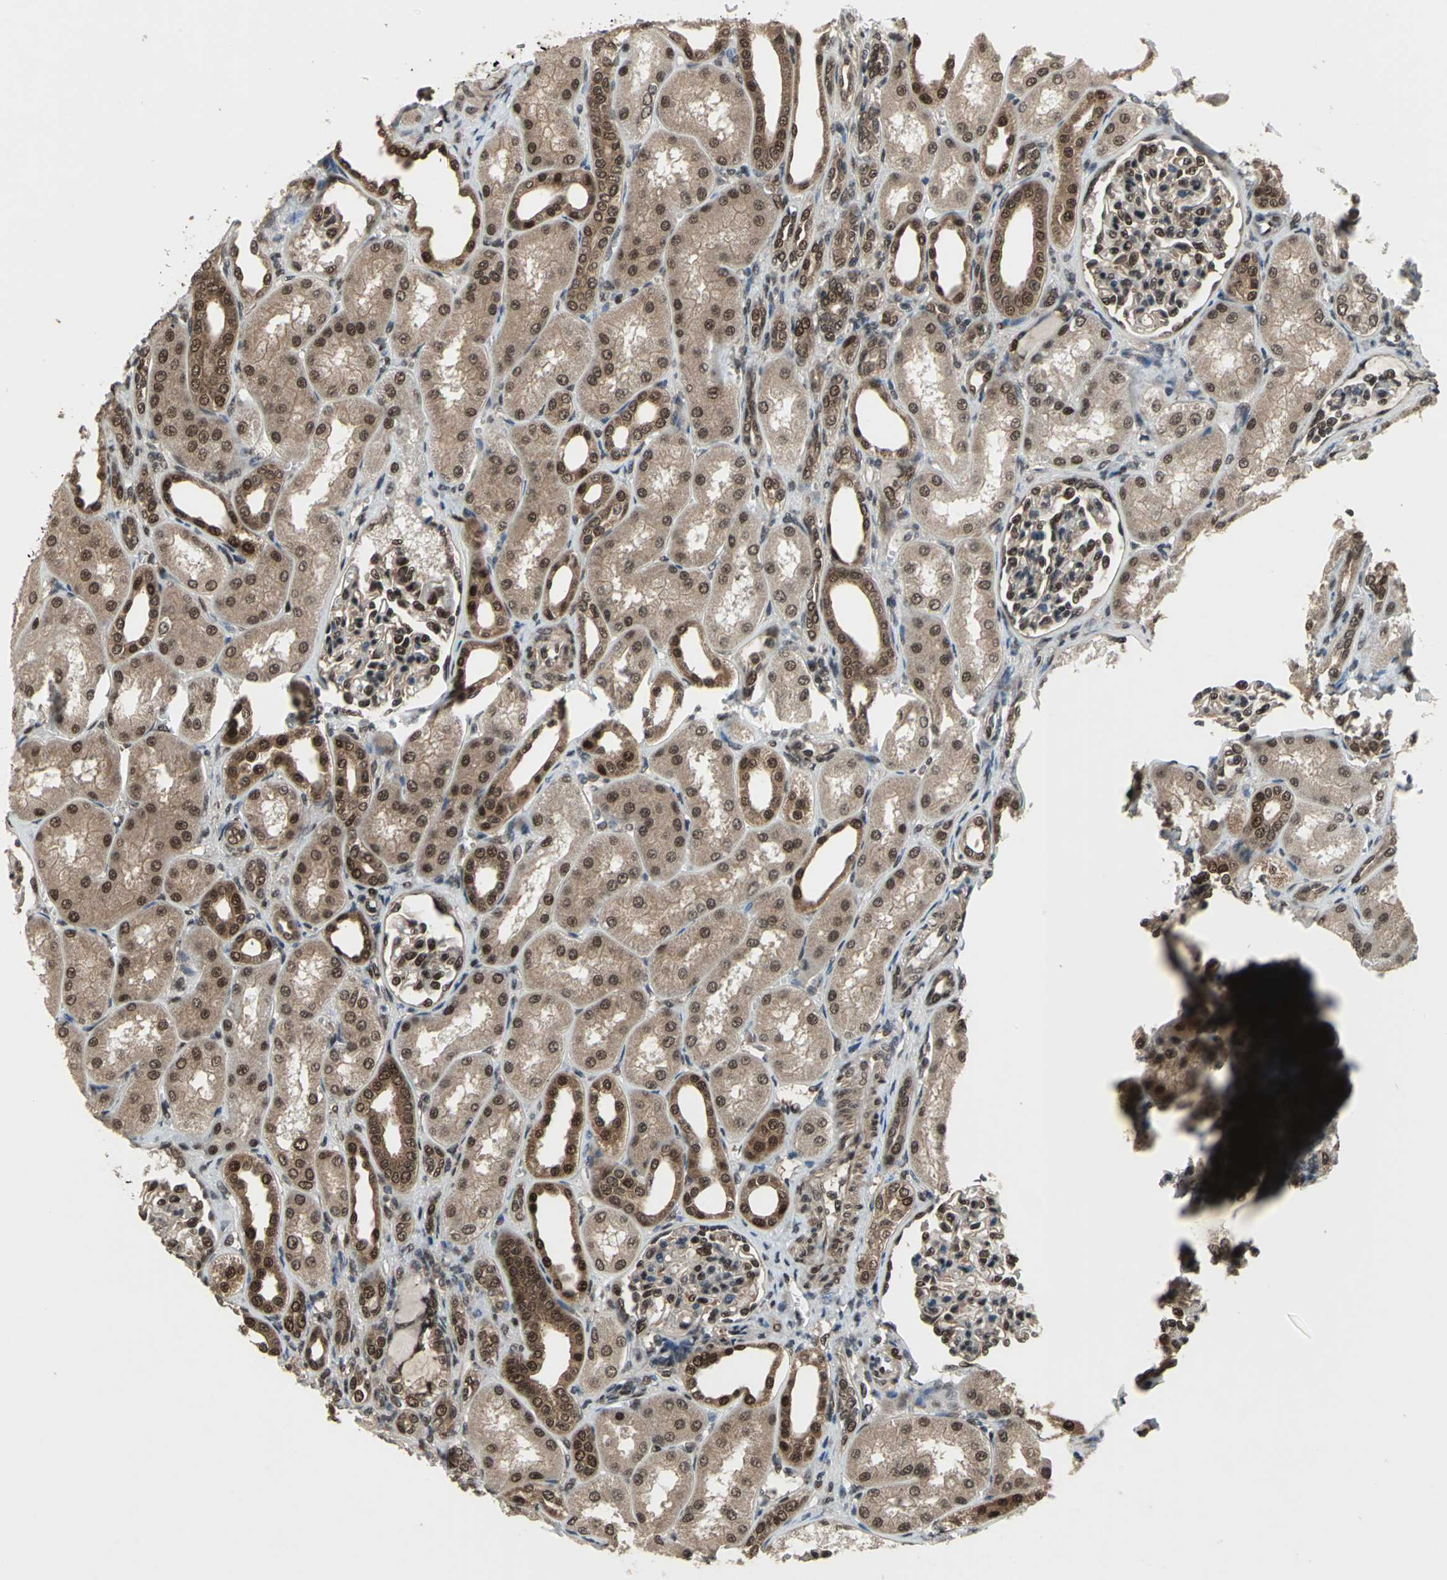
{"staining": {"intensity": "strong", "quantity": "25%-75%", "location": "cytoplasmic/membranous,nuclear"}, "tissue": "kidney", "cell_type": "Cells in glomeruli", "image_type": "normal", "snomed": [{"axis": "morphology", "description": "Normal tissue, NOS"}, {"axis": "topography", "description": "Kidney"}], "caption": "Kidney stained with DAB (3,3'-diaminobenzidine) immunohistochemistry (IHC) reveals high levels of strong cytoplasmic/membranous,nuclear expression in about 25%-75% of cells in glomeruli.", "gene": "COPS5", "patient": {"sex": "male", "age": 7}}